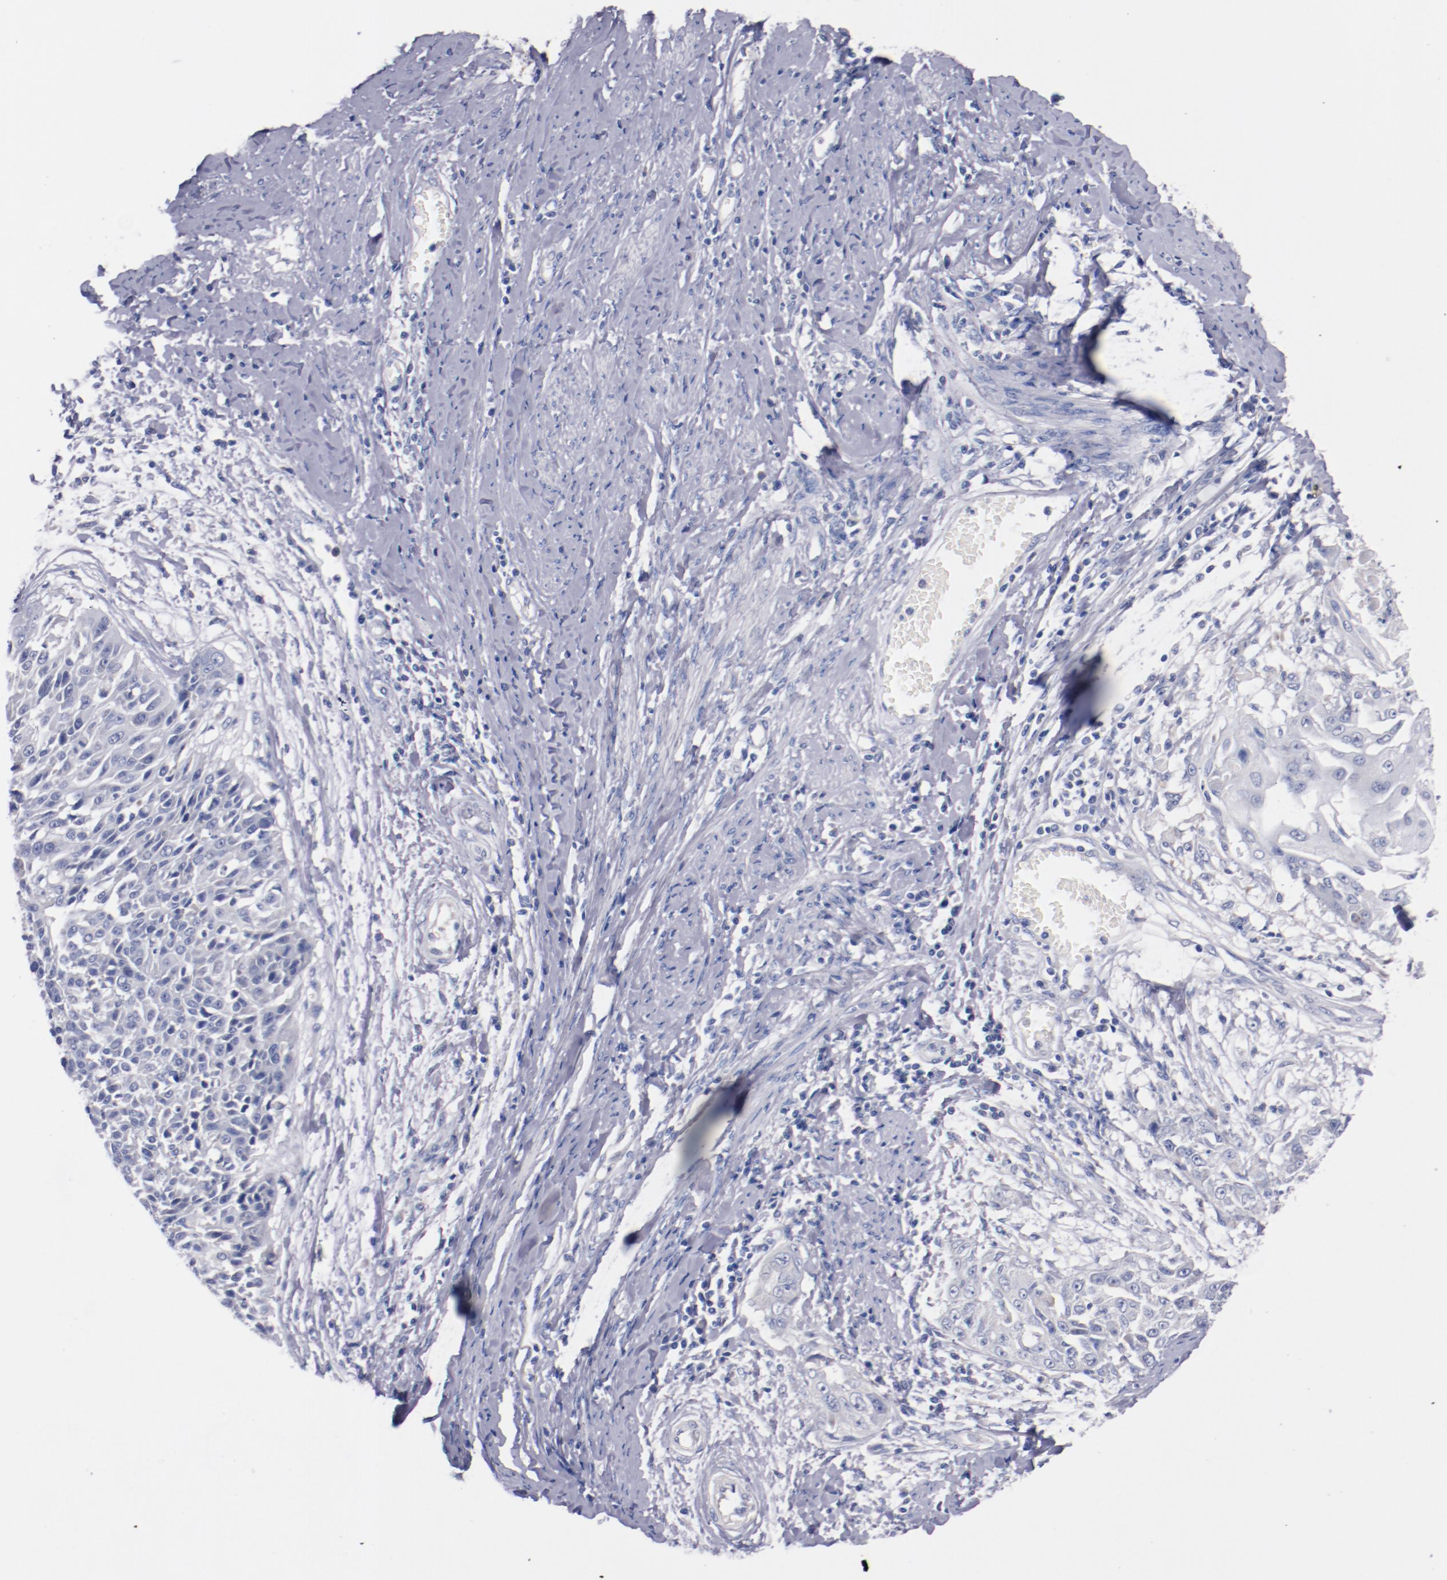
{"staining": {"intensity": "negative", "quantity": "none", "location": "none"}, "tissue": "cervical cancer", "cell_type": "Tumor cells", "image_type": "cancer", "snomed": [{"axis": "morphology", "description": "Squamous cell carcinoma, NOS"}, {"axis": "topography", "description": "Cervix"}], "caption": "High magnification brightfield microscopy of cervical cancer (squamous cell carcinoma) stained with DAB (brown) and counterstained with hematoxylin (blue): tumor cells show no significant staining. The staining is performed using DAB brown chromogen with nuclei counter-stained in using hematoxylin.", "gene": "CNTNAP2", "patient": {"sex": "female", "age": 64}}